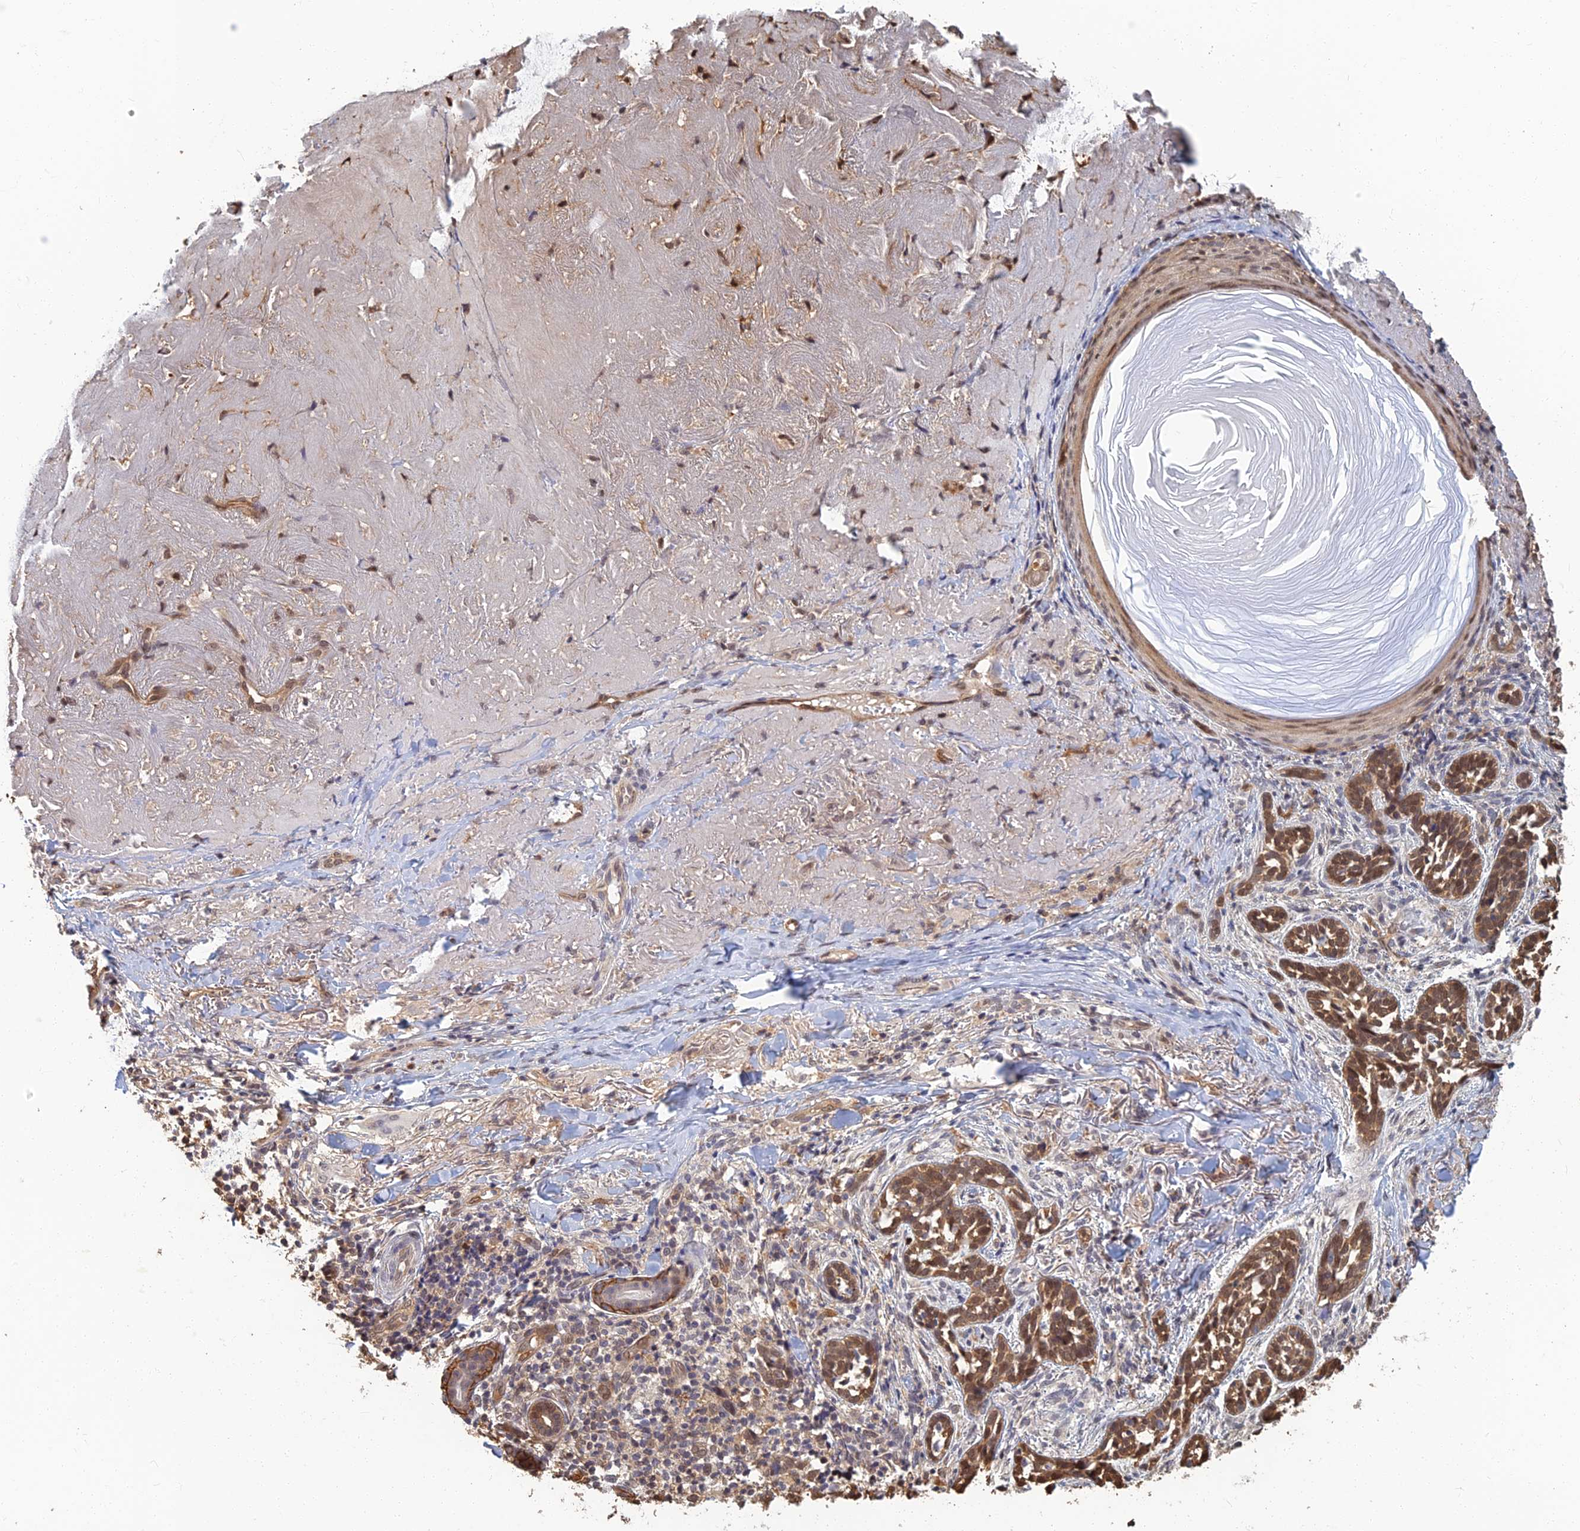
{"staining": {"intensity": "moderate", "quantity": ">75%", "location": "cytoplasmic/membranous,nuclear"}, "tissue": "skin cancer", "cell_type": "Tumor cells", "image_type": "cancer", "snomed": [{"axis": "morphology", "description": "Basal cell carcinoma"}, {"axis": "topography", "description": "Skin"}], "caption": "Immunohistochemical staining of human skin basal cell carcinoma shows medium levels of moderate cytoplasmic/membranous and nuclear protein expression in about >75% of tumor cells. The protein of interest is stained brown, and the nuclei are stained in blue (DAB (3,3'-diaminobenzidine) IHC with brightfield microscopy, high magnification).", "gene": "LRRN3", "patient": {"sex": "male", "age": 71}}